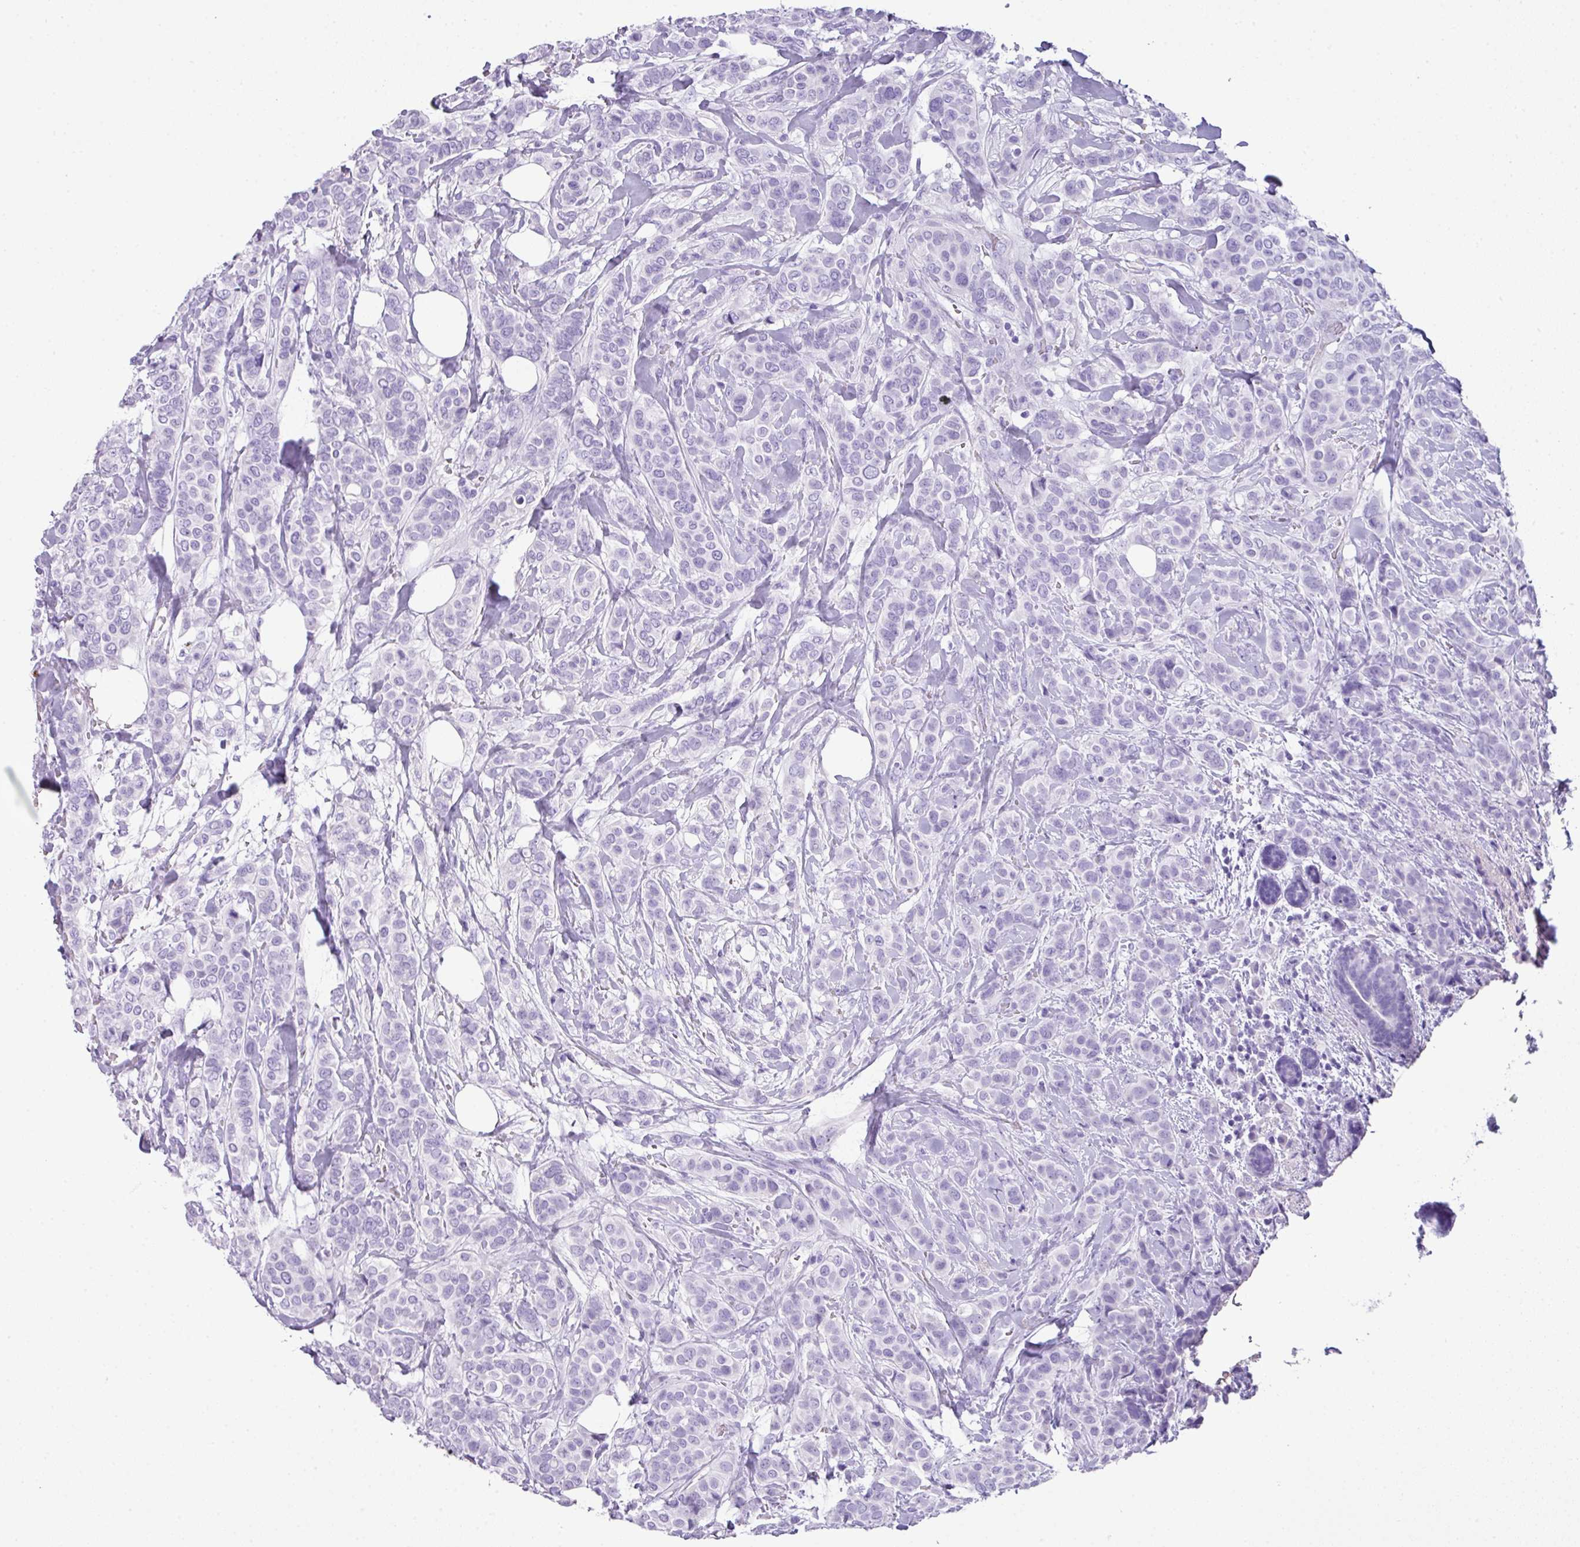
{"staining": {"intensity": "negative", "quantity": "none", "location": "none"}, "tissue": "breast cancer", "cell_type": "Tumor cells", "image_type": "cancer", "snomed": [{"axis": "morphology", "description": "Lobular carcinoma"}, {"axis": "topography", "description": "Breast"}], "caption": "This is an IHC photomicrograph of human breast lobular carcinoma. There is no expression in tumor cells.", "gene": "TNP1", "patient": {"sex": "female", "age": 51}}